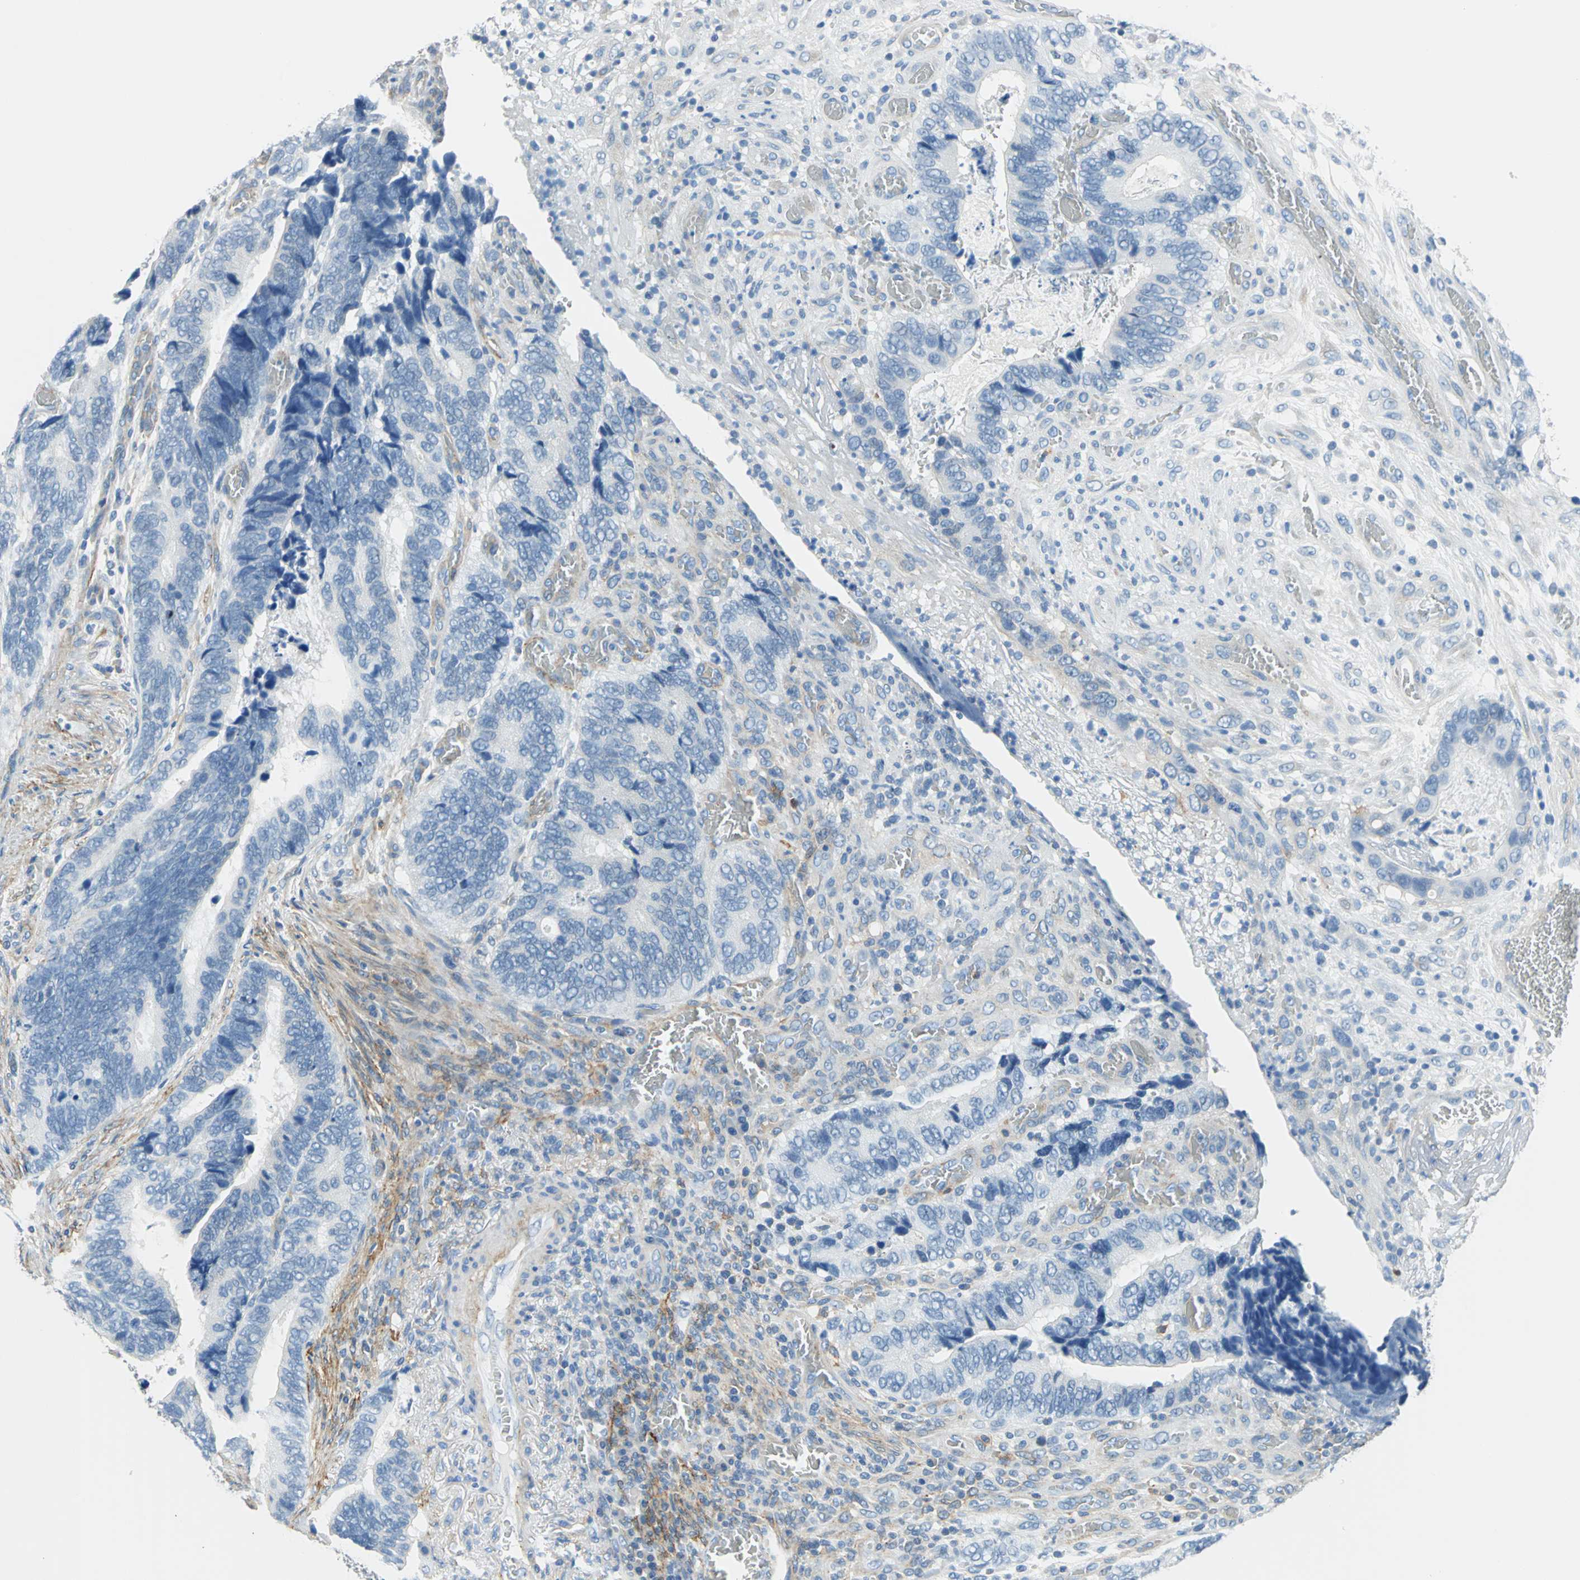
{"staining": {"intensity": "negative", "quantity": "none", "location": "none"}, "tissue": "colorectal cancer", "cell_type": "Tumor cells", "image_type": "cancer", "snomed": [{"axis": "morphology", "description": "Adenocarcinoma, NOS"}, {"axis": "topography", "description": "Colon"}], "caption": "Tumor cells are negative for protein expression in human colorectal cancer (adenocarcinoma).", "gene": "AKAP12", "patient": {"sex": "male", "age": 72}}